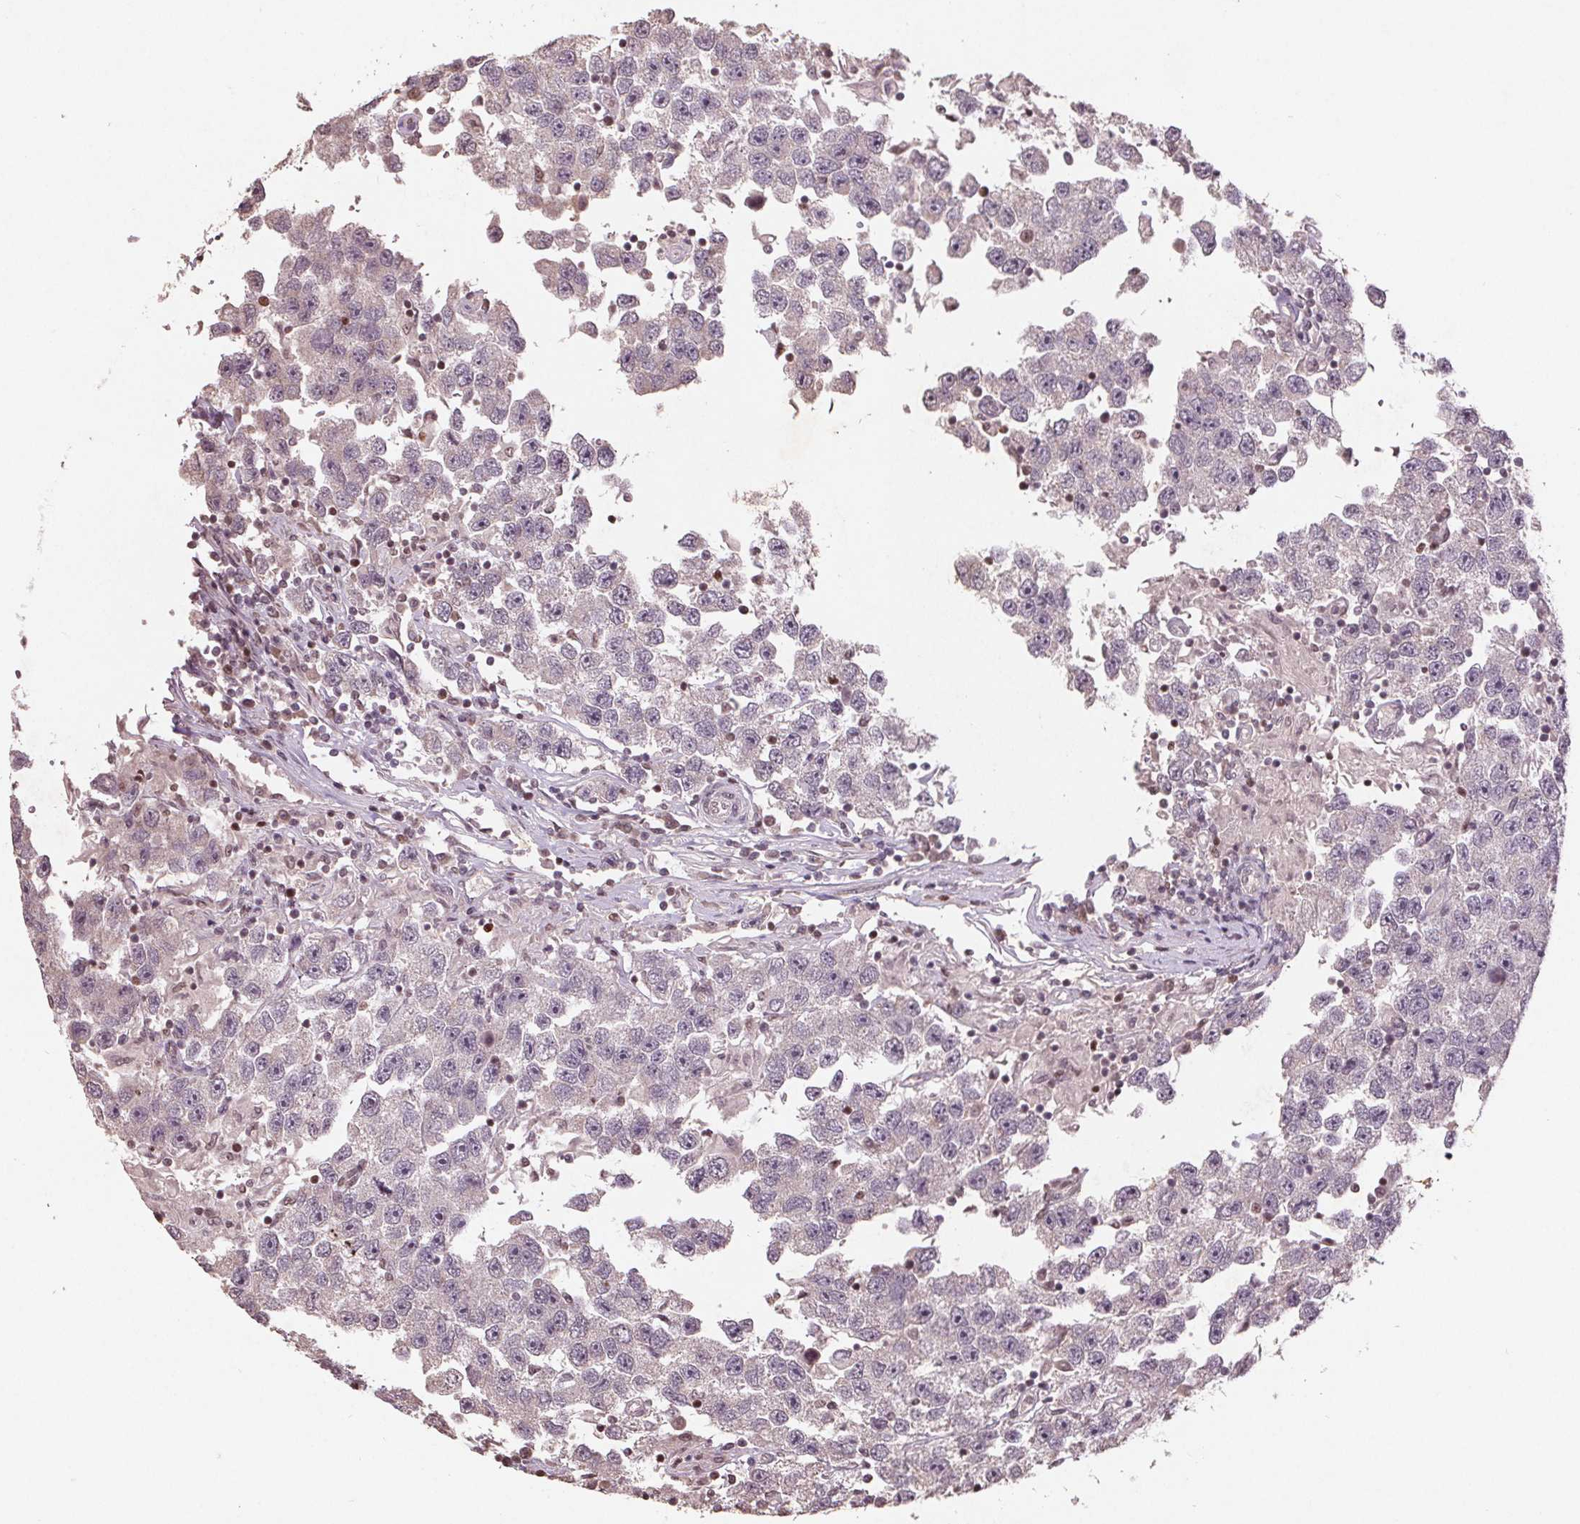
{"staining": {"intensity": "negative", "quantity": "none", "location": "none"}, "tissue": "testis cancer", "cell_type": "Tumor cells", "image_type": "cancer", "snomed": [{"axis": "morphology", "description": "Seminoma, NOS"}, {"axis": "topography", "description": "Testis"}], "caption": "Protein analysis of seminoma (testis) shows no significant staining in tumor cells.", "gene": "DNMT3B", "patient": {"sex": "male", "age": 26}}